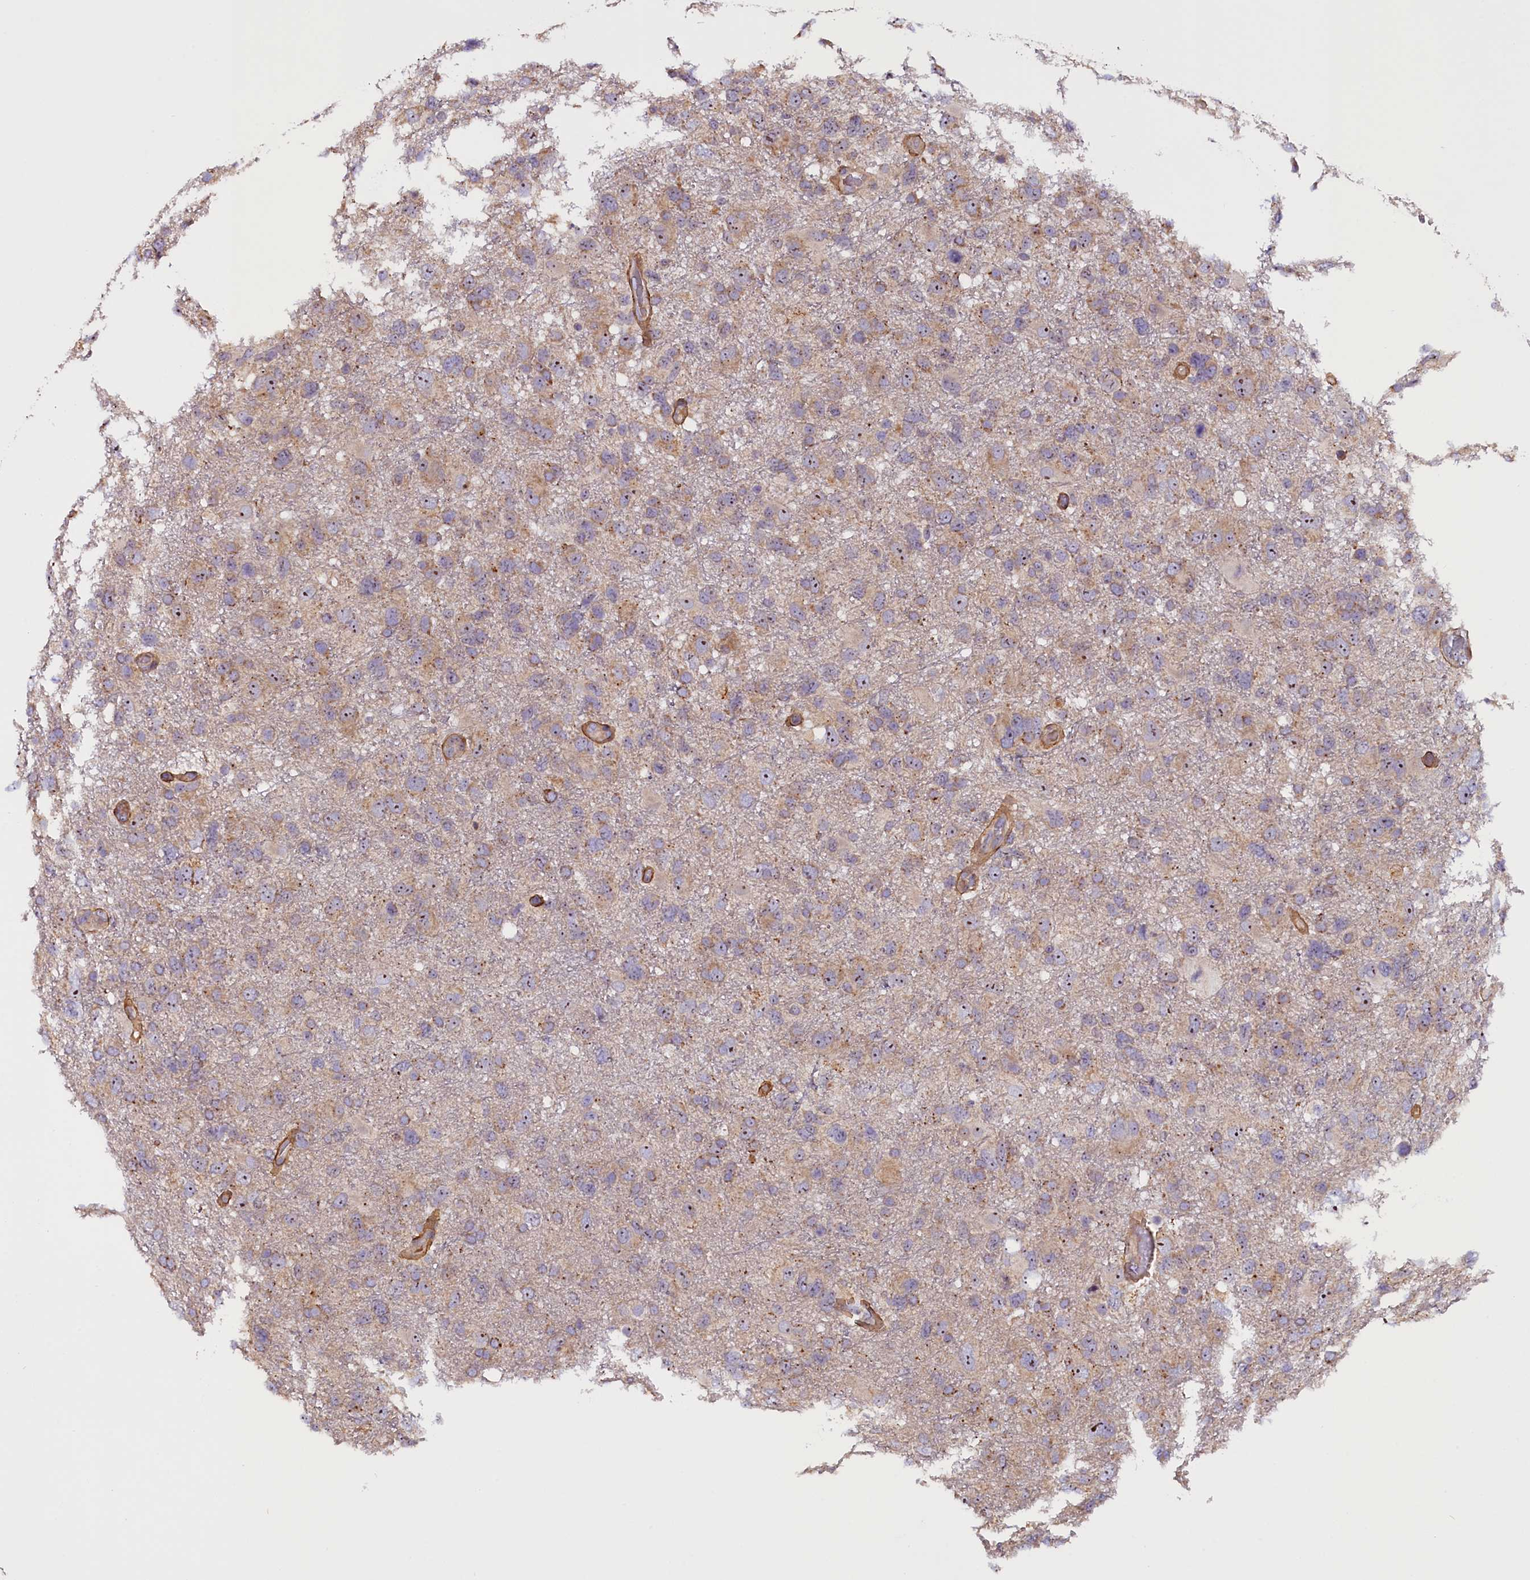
{"staining": {"intensity": "weak", "quantity": "<25%", "location": "cytoplasmic/membranous"}, "tissue": "glioma", "cell_type": "Tumor cells", "image_type": "cancer", "snomed": [{"axis": "morphology", "description": "Glioma, malignant, High grade"}, {"axis": "topography", "description": "Brain"}], "caption": "High magnification brightfield microscopy of glioma stained with DAB (3,3'-diaminobenzidine) (brown) and counterstained with hematoxylin (blue): tumor cells show no significant positivity.", "gene": "FRY", "patient": {"sex": "male", "age": 61}}